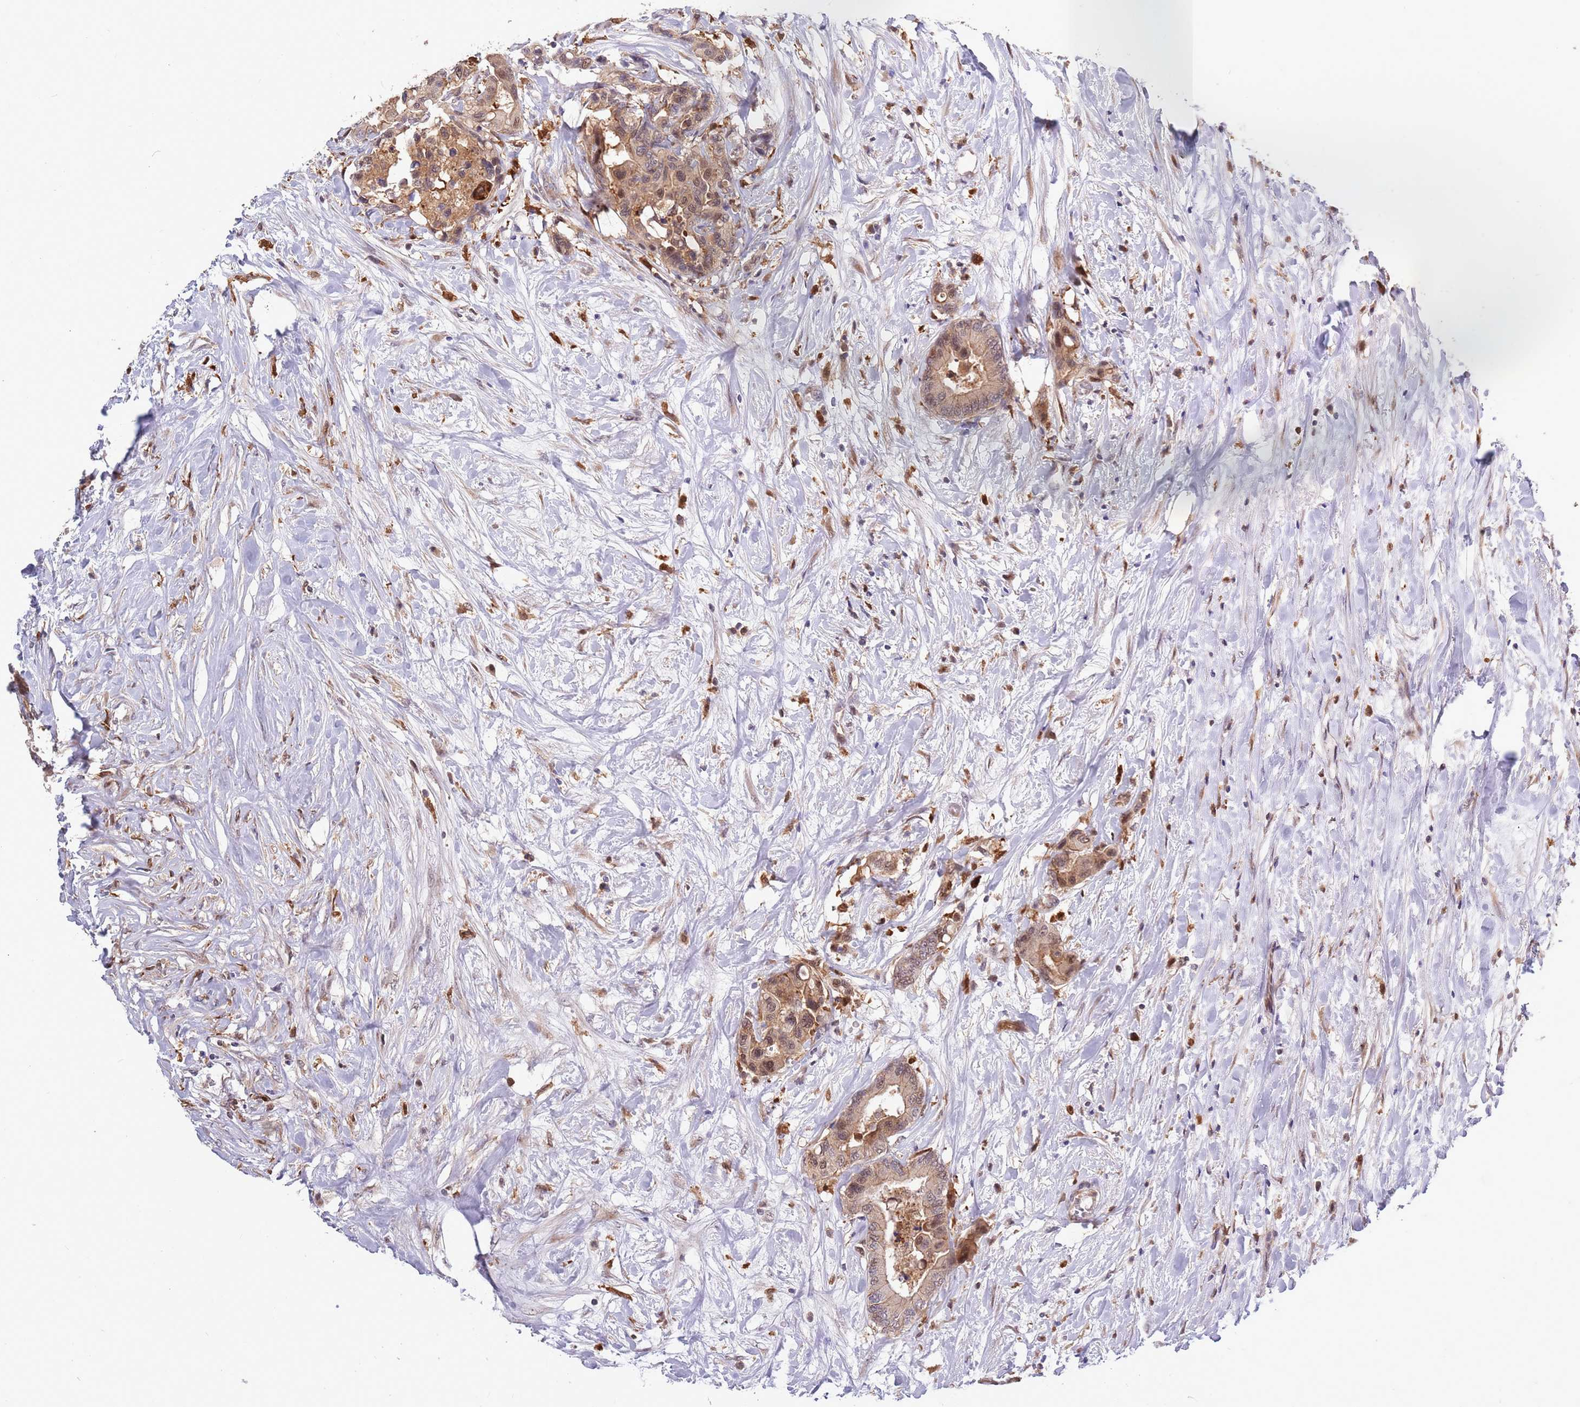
{"staining": {"intensity": "moderate", "quantity": ">75%", "location": "cytoplasmic/membranous,nuclear"}, "tissue": "colorectal cancer", "cell_type": "Tumor cells", "image_type": "cancer", "snomed": [{"axis": "morphology", "description": "Normal tissue, NOS"}, {"axis": "morphology", "description": "Adenocarcinoma, NOS"}, {"axis": "topography", "description": "Colon"}], "caption": "Protein analysis of colorectal cancer (adenocarcinoma) tissue displays moderate cytoplasmic/membranous and nuclear staining in approximately >75% of tumor cells. The staining is performed using DAB (3,3'-diaminobenzidine) brown chromogen to label protein expression. The nuclei are counter-stained blue using hematoxylin.", "gene": "CCNJL", "patient": {"sex": "male", "age": 82}}